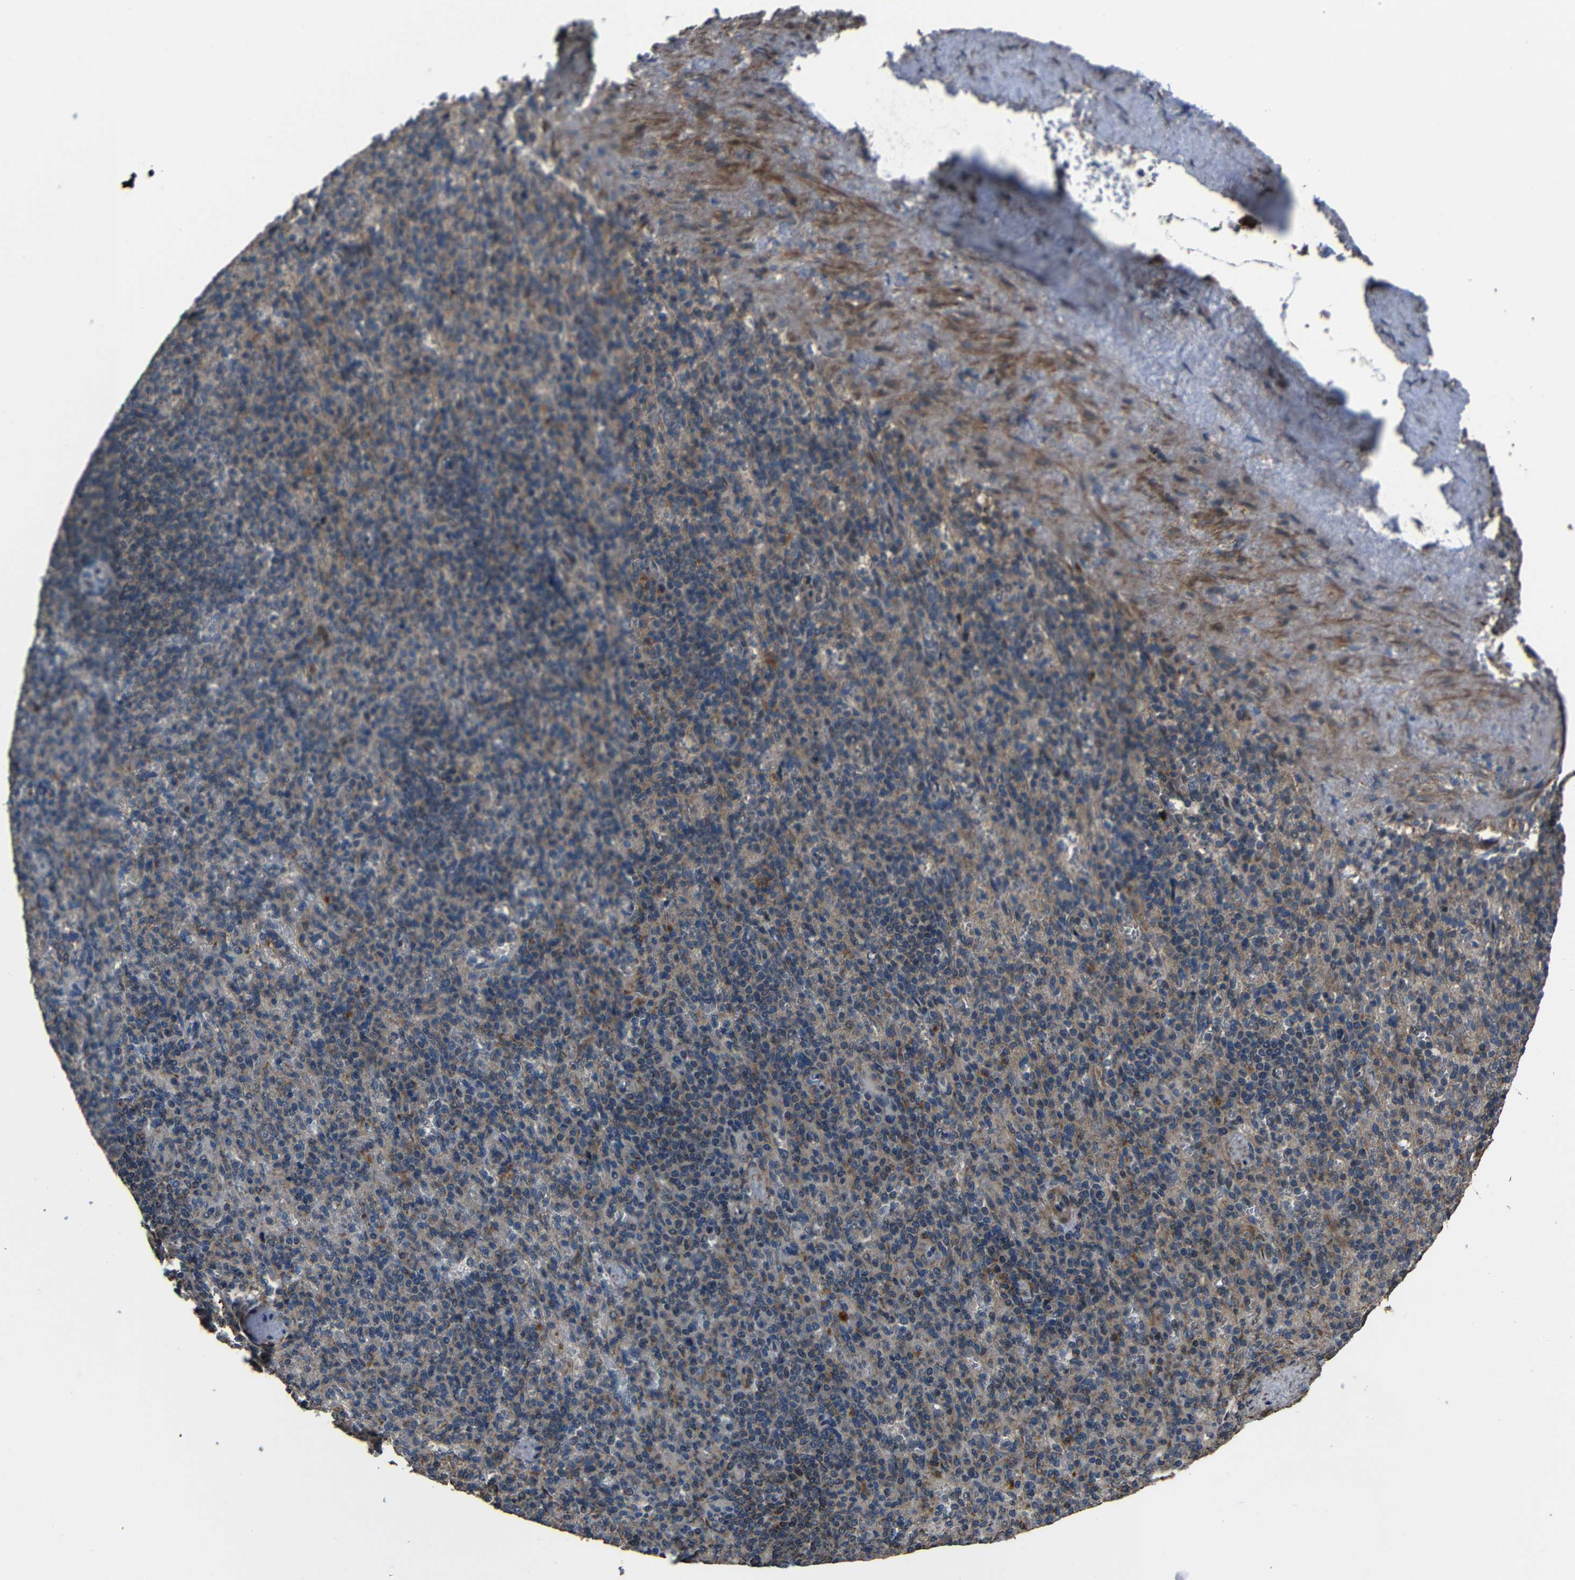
{"staining": {"intensity": "moderate", "quantity": ">75%", "location": "cytoplasmic/membranous"}, "tissue": "spleen", "cell_type": "Cells in red pulp", "image_type": "normal", "snomed": [{"axis": "morphology", "description": "Normal tissue, NOS"}, {"axis": "topography", "description": "Spleen"}], "caption": "Immunohistochemical staining of unremarkable human spleen shows >75% levels of moderate cytoplasmic/membranous protein staining in approximately >75% of cells in red pulp.", "gene": "SNN", "patient": {"sex": "female", "age": 74}}